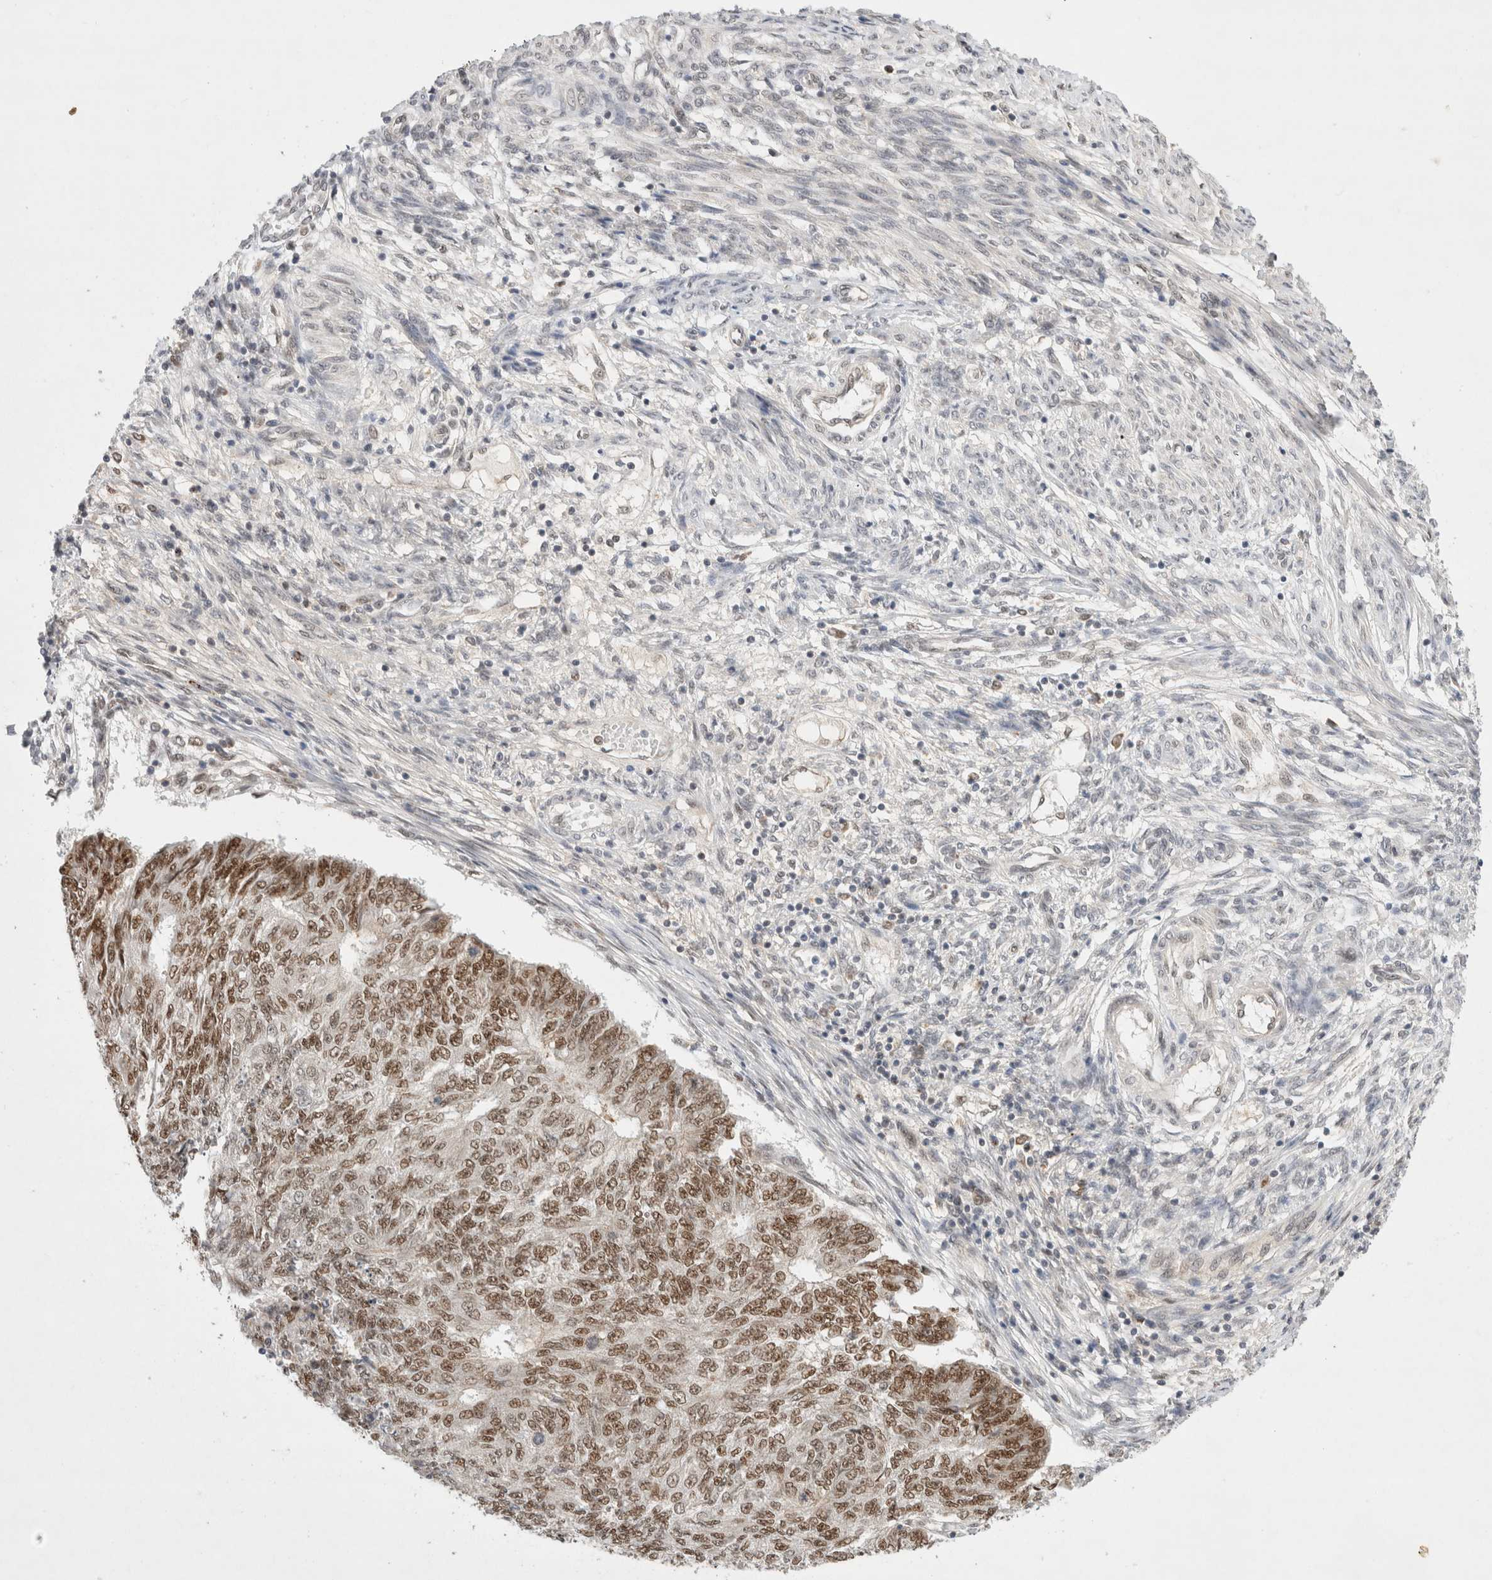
{"staining": {"intensity": "moderate", "quantity": ">75%", "location": "nuclear"}, "tissue": "endometrial cancer", "cell_type": "Tumor cells", "image_type": "cancer", "snomed": [{"axis": "morphology", "description": "Adenocarcinoma, NOS"}, {"axis": "topography", "description": "Endometrium"}], "caption": "A medium amount of moderate nuclear staining is appreciated in about >75% of tumor cells in endometrial cancer (adenocarcinoma) tissue. (DAB = brown stain, brightfield microscopy at high magnification).", "gene": "GTF2I", "patient": {"sex": "female", "age": 32}}